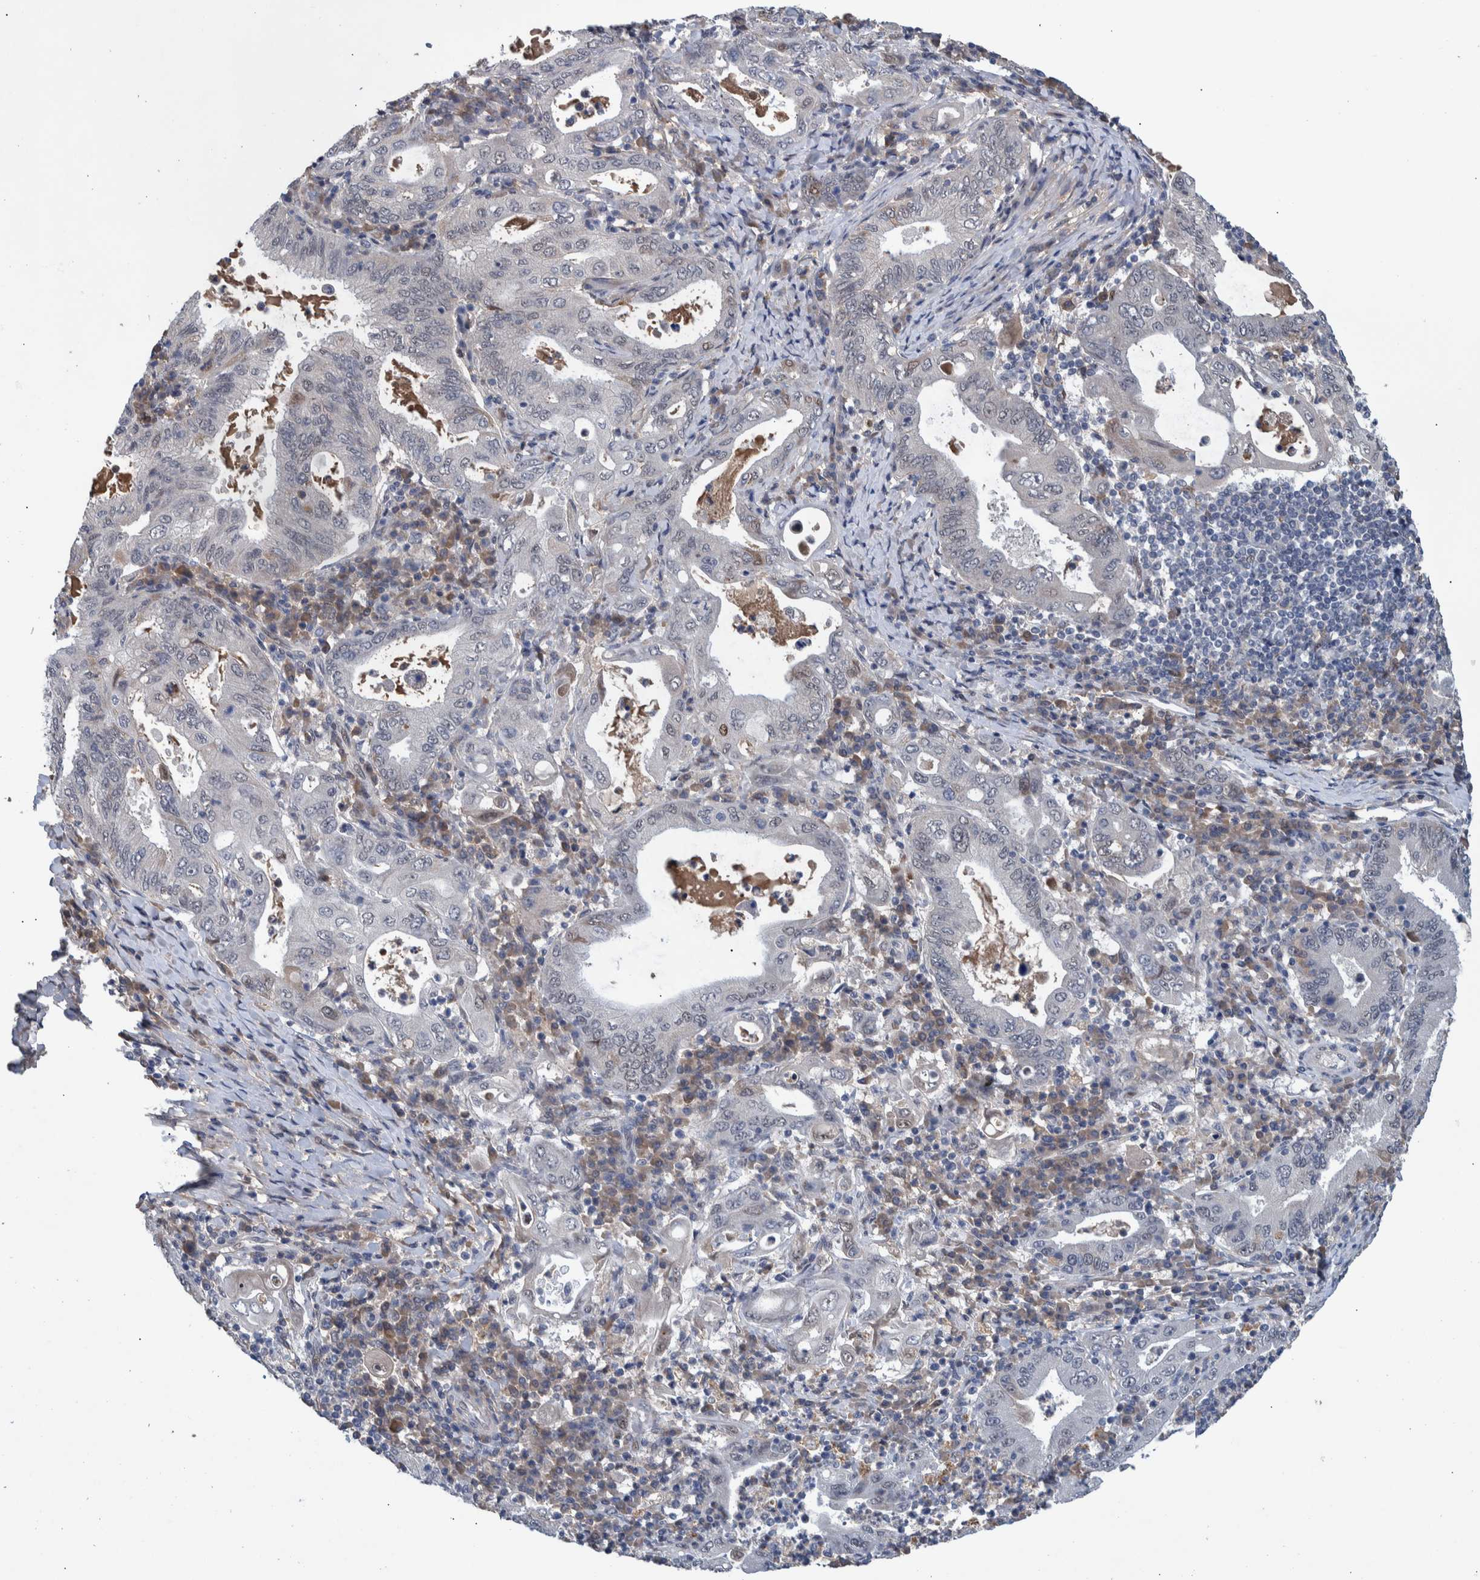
{"staining": {"intensity": "negative", "quantity": "none", "location": "none"}, "tissue": "stomach cancer", "cell_type": "Tumor cells", "image_type": "cancer", "snomed": [{"axis": "morphology", "description": "Normal tissue, NOS"}, {"axis": "morphology", "description": "Adenocarcinoma, NOS"}, {"axis": "topography", "description": "Esophagus"}, {"axis": "topography", "description": "Stomach, upper"}, {"axis": "topography", "description": "Peripheral nerve tissue"}], "caption": "Photomicrograph shows no protein positivity in tumor cells of adenocarcinoma (stomach) tissue. (IHC, brightfield microscopy, high magnification).", "gene": "ESRP1", "patient": {"sex": "male", "age": 62}}